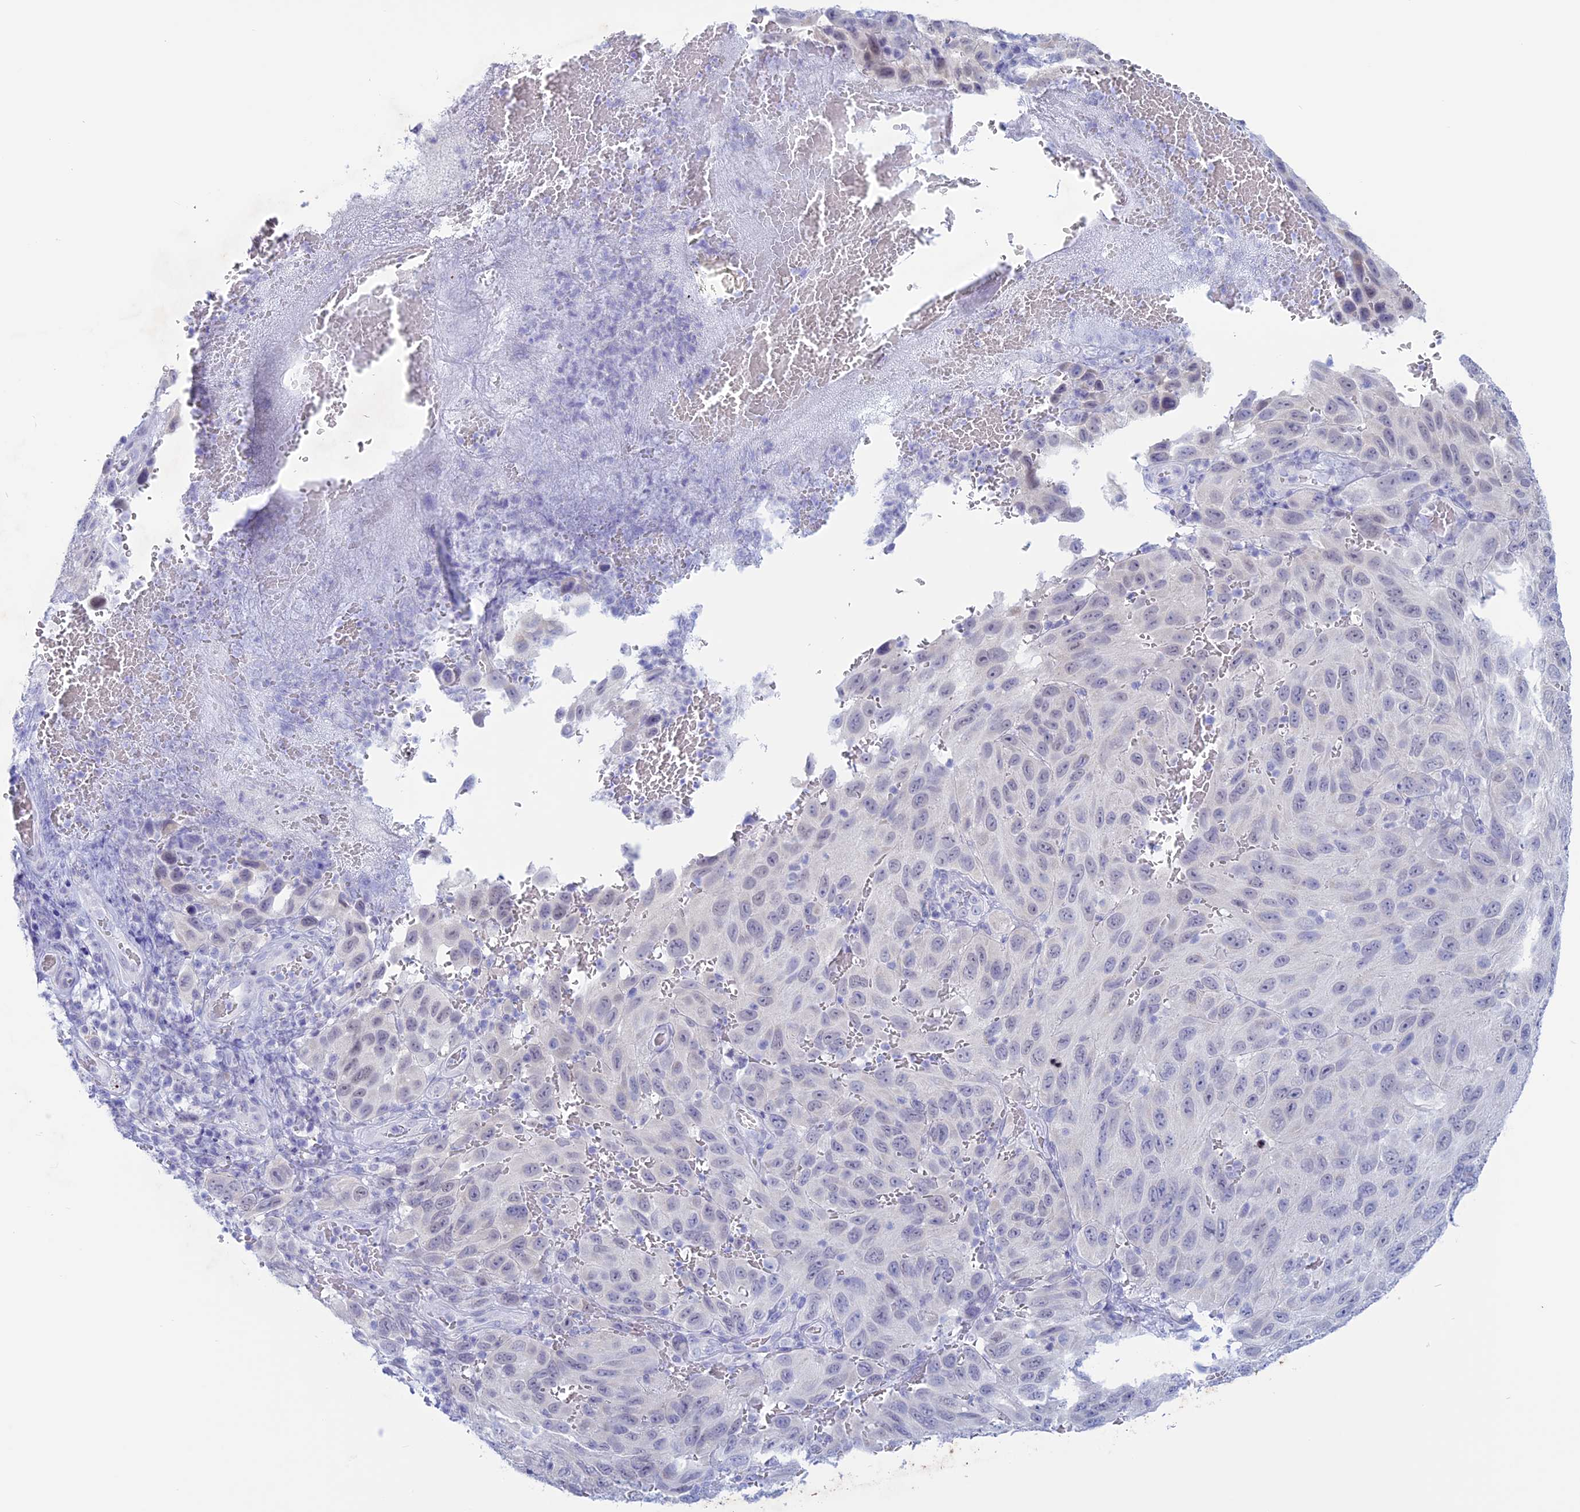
{"staining": {"intensity": "negative", "quantity": "none", "location": "none"}, "tissue": "melanoma", "cell_type": "Tumor cells", "image_type": "cancer", "snomed": [{"axis": "morphology", "description": "Normal tissue, NOS"}, {"axis": "morphology", "description": "Malignant melanoma, NOS"}, {"axis": "topography", "description": "Skin"}], "caption": "Melanoma was stained to show a protein in brown. There is no significant staining in tumor cells. The staining was performed using DAB (3,3'-diaminobenzidine) to visualize the protein expression in brown, while the nuclei were stained in blue with hematoxylin (Magnification: 20x).", "gene": "LHFPL2", "patient": {"sex": "female", "age": 96}}